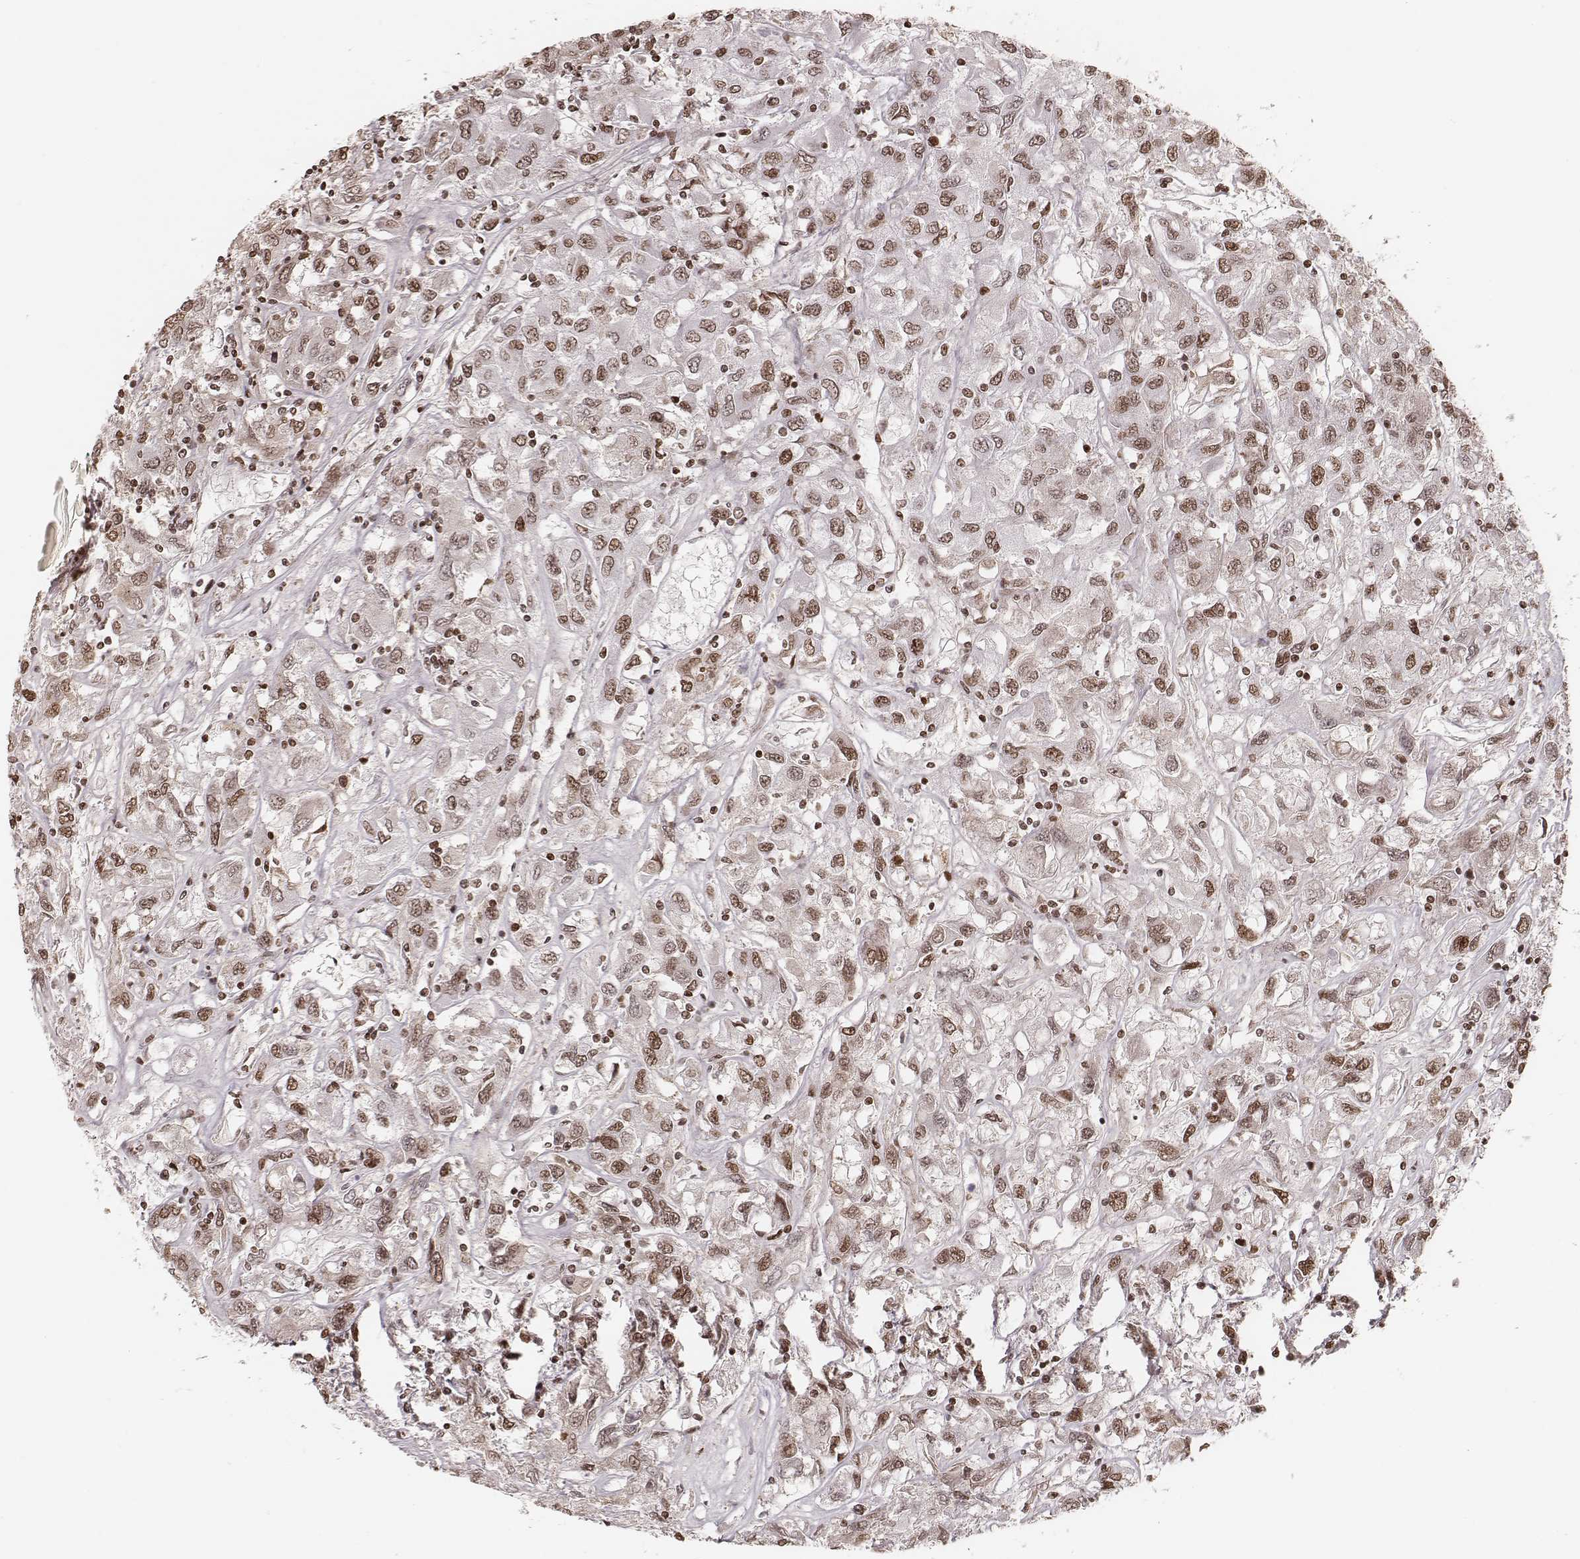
{"staining": {"intensity": "moderate", "quantity": ">75%", "location": "nuclear"}, "tissue": "renal cancer", "cell_type": "Tumor cells", "image_type": "cancer", "snomed": [{"axis": "morphology", "description": "Adenocarcinoma, NOS"}, {"axis": "topography", "description": "Kidney"}], "caption": "Immunohistochemical staining of renal adenocarcinoma shows moderate nuclear protein staining in approximately >75% of tumor cells.", "gene": "PARP1", "patient": {"sex": "female", "age": 76}}